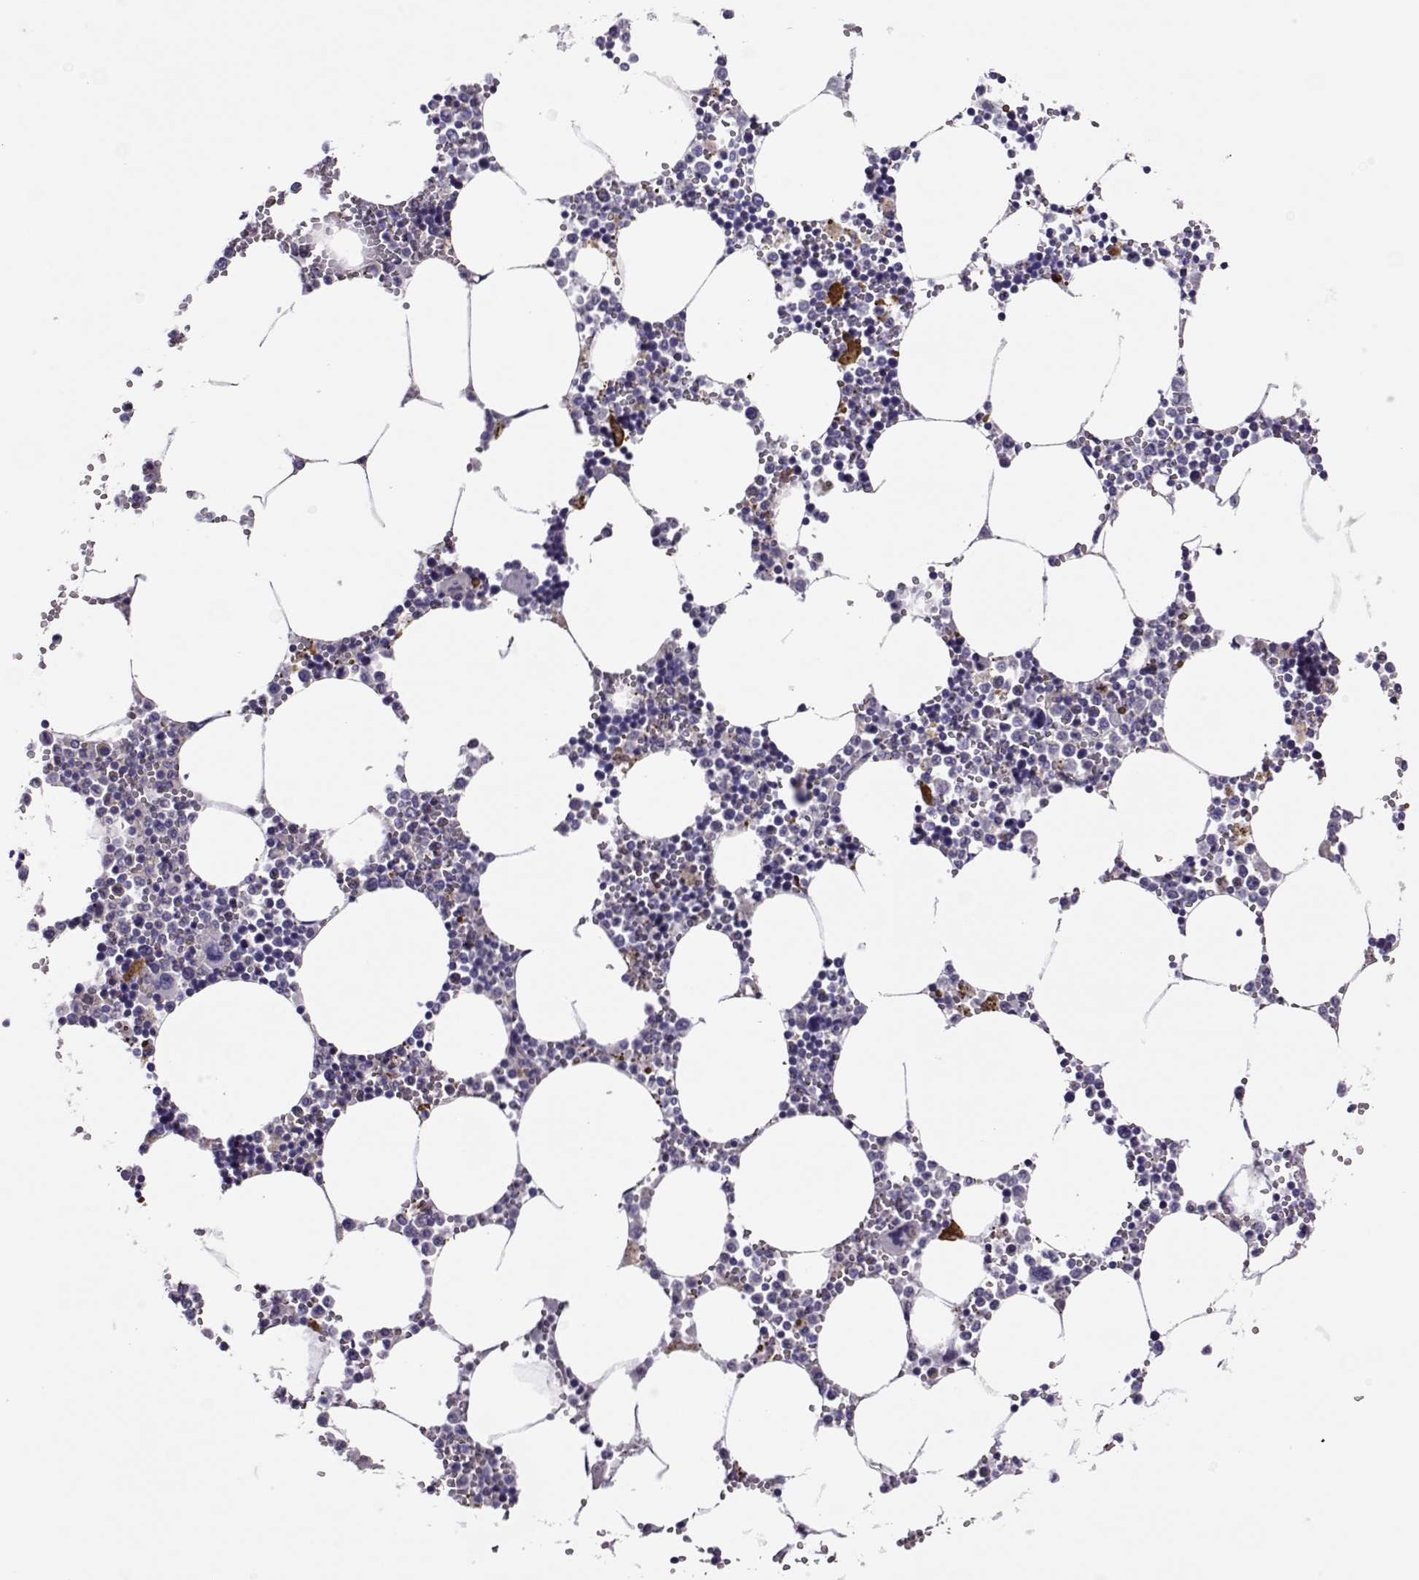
{"staining": {"intensity": "strong", "quantity": "<25%", "location": "cytoplasmic/membranous"}, "tissue": "bone marrow", "cell_type": "Hematopoietic cells", "image_type": "normal", "snomed": [{"axis": "morphology", "description": "Normal tissue, NOS"}, {"axis": "topography", "description": "Bone marrow"}], "caption": "The micrograph reveals staining of unremarkable bone marrow, revealing strong cytoplasmic/membranous protein positivity (brown color) within hematopoietic cells.", "gene": "LINGO1", "patient": {"sex": "male", "age": 54}}